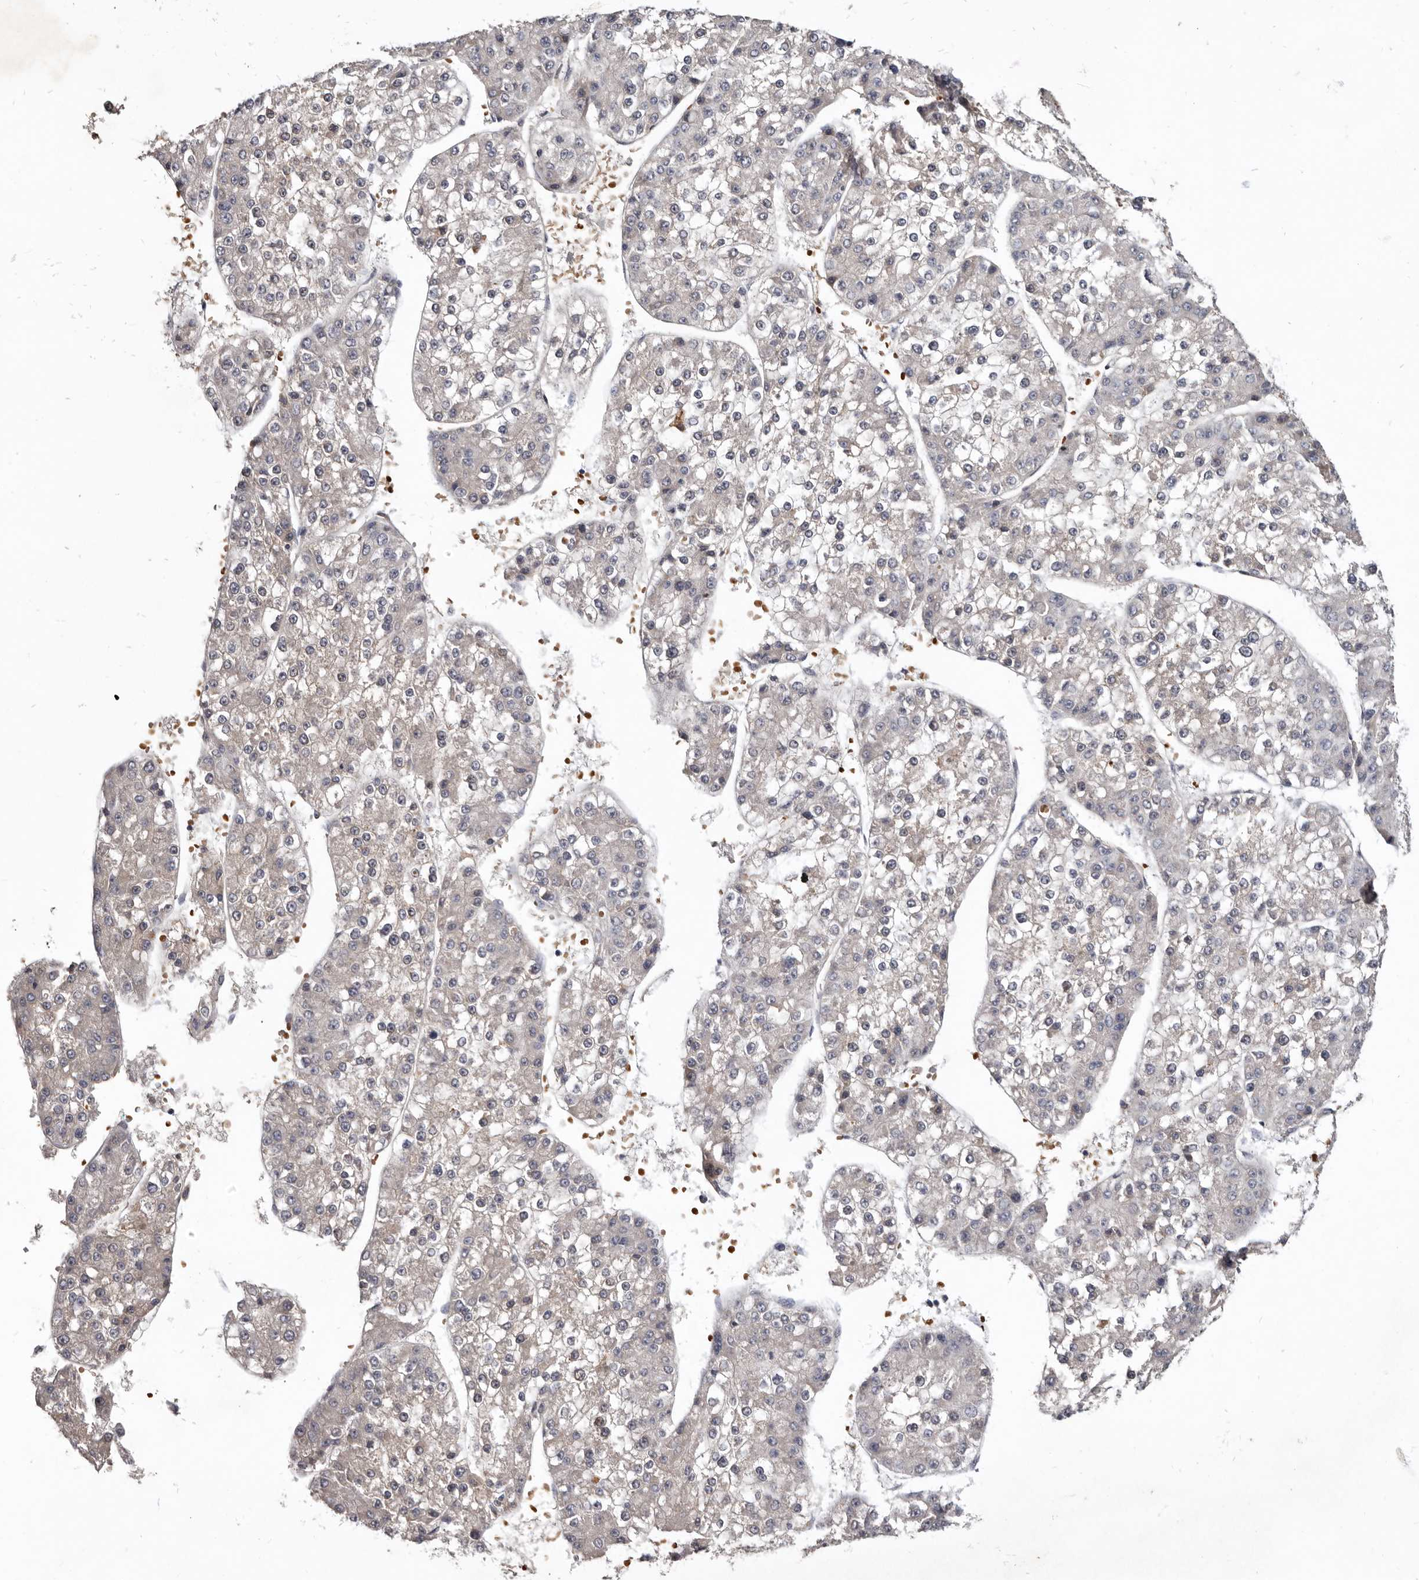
{"staining": {"intensity": "negative", "quantity": "none", "location": "none"}, "tissue": "liver cancer", "cell_type": "Tumor cells", "image_type": "cancer", "snomed": [{"axis": "morphology", "description": "Carcinoma, Hepatocellular, NOS"}, {"axis": "topography", "description": "Liver"}], "caption": "High power microscopy micrograph of an immunohistochemistry (IHC) histopathology image of hepatocellular carcinoma (liver), revealing no significant positivity in tumor cells.", "gene": "NENF", "patient": {"sex": "female", "age": 73}}